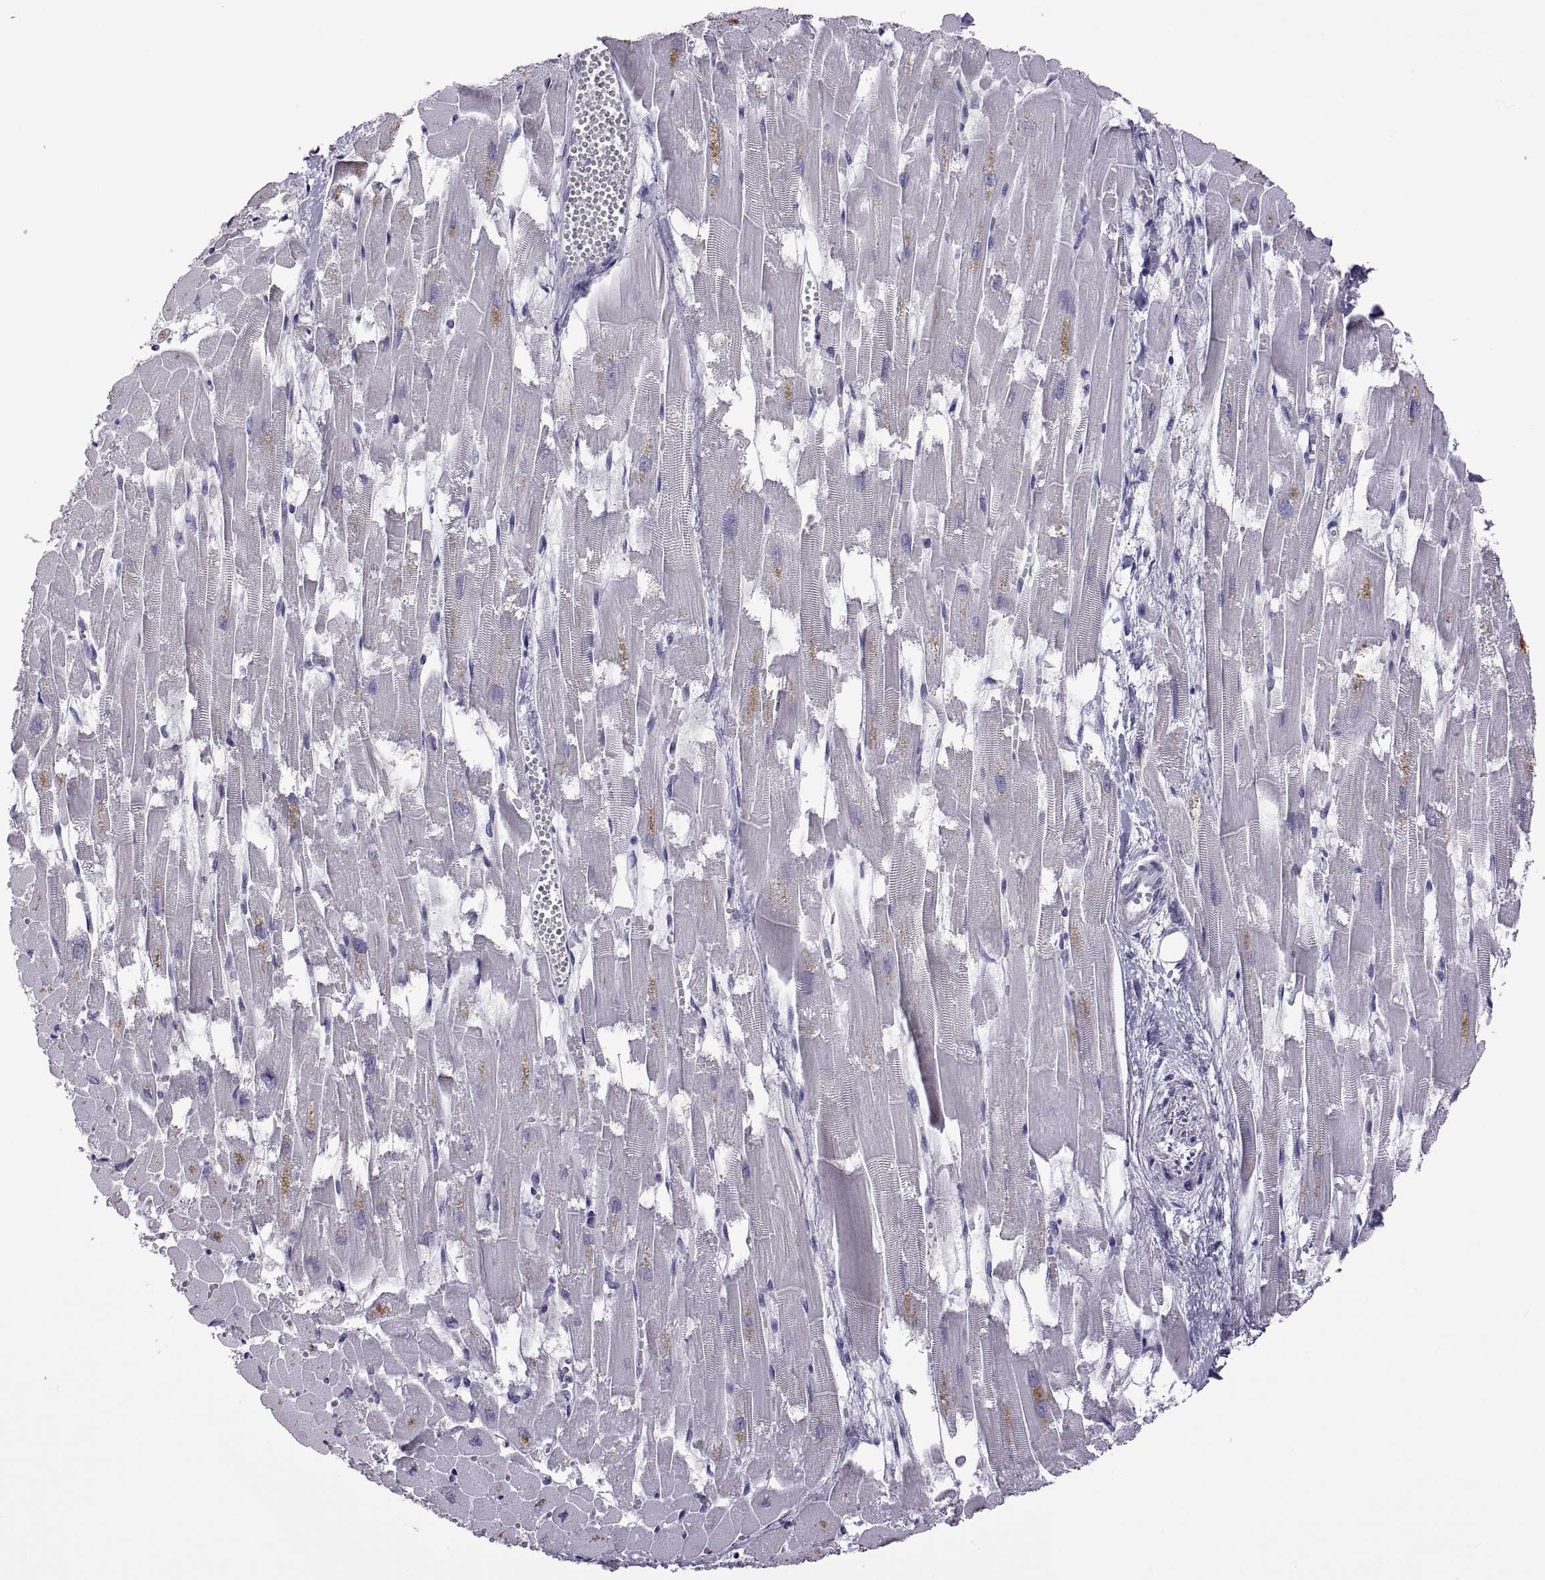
{"staining": {"intensity": "negative", "quantity": "none", "location": "none"}, "tissue": "heart muscle", "cell_type": "Cardiomyocytes", "image_type": "normal", "snomed": [{"axis": "morphology", "description": "Normal tissue, NOS"}, {"axis": "topography", "description": "Heart"}], "caption": "Cardiomyocytes are negative for protein expression in unremarkable human heart muscle. The staining is performed using DAB brown chromogen with nuclei counter-stained in using hematoxylin.", "gene": "RDM1", "patient": {"sex": "female", "age": 52}}